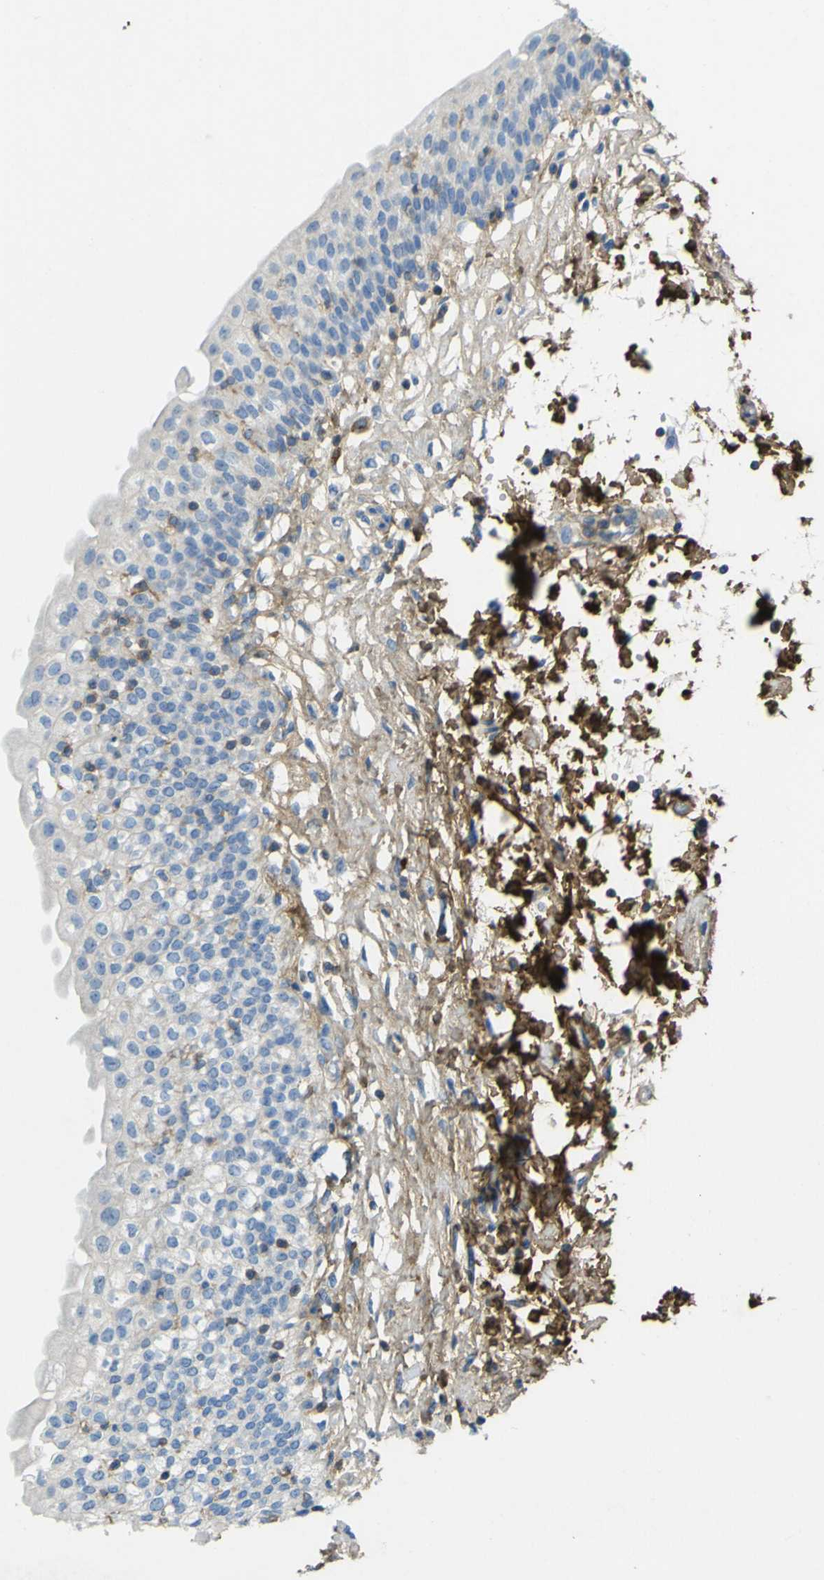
{"staining": {"intensity": "negative", "quantity": "none", "location": "none"}, "tissue": "urinary bladder", "cell_type": "Urothelial cells", "image_type": "normal", "snomed": [{"axis": "morphology", "description": "Normal tissue, NOS"}, {"axis": "topography", "description": "Urinary bladder"}], "caption": "High power microscopy photomicrograph of an immunohistochemistry (IHC) image of unremarkable urinary bladder, revealing no significant positivity in urothelial cells.", "gene": "OGN", "patient": {"sex": "male", "age": 55}}